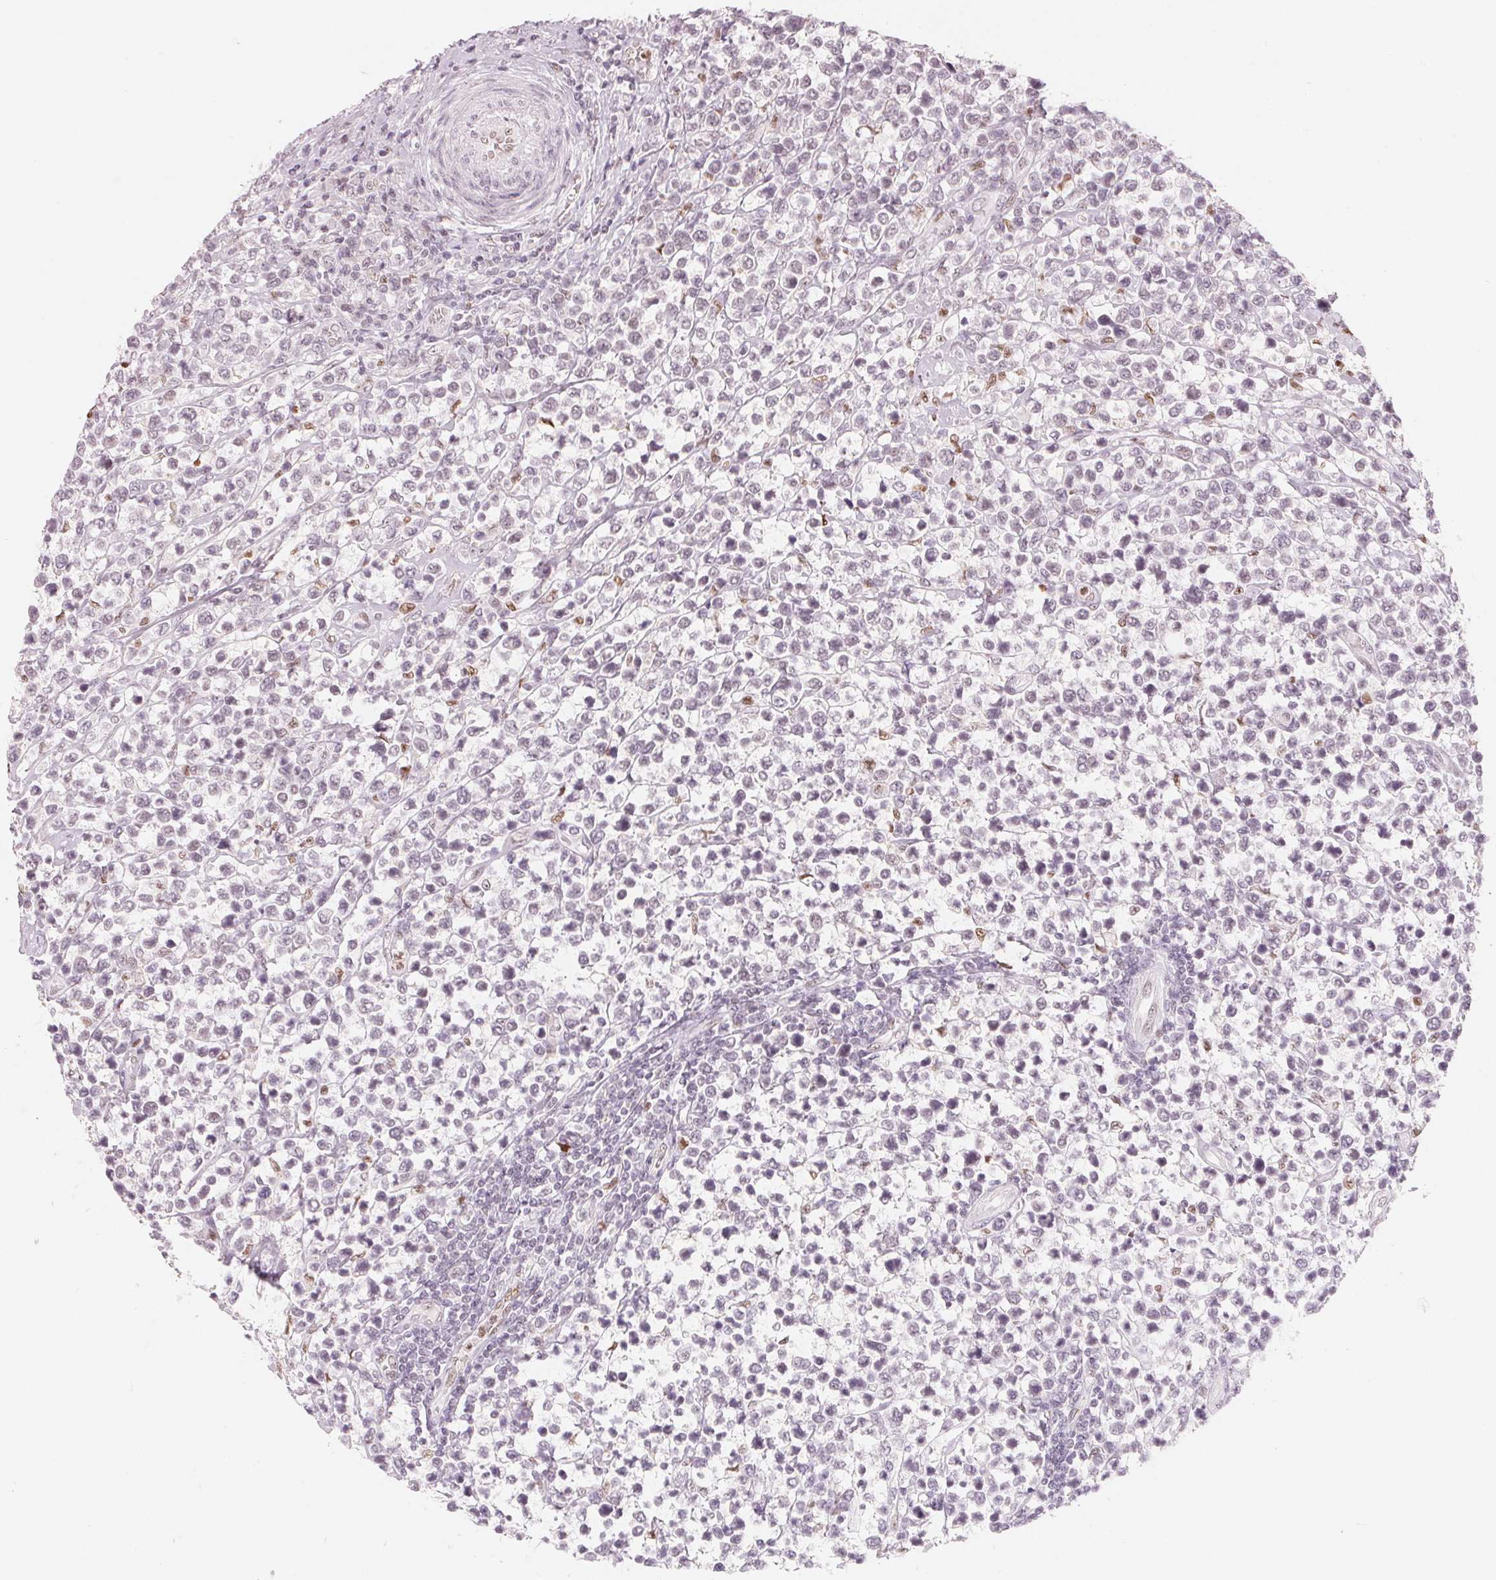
{"staining": {"intensity": "negative", "quantity": "none", "location": "none"}, "tissue": "lymphoma", "cell_type": "Tumor cells", "image_type": "cancer", "snomed": [{"axis": "morphology", "description": "Malignant lymphoma, non-Hodgkin's type, High grade"}, {"axis": "topography", "description": "Soft tissue"}], "caption": "Immunohistochemistry of lymphoma exhibits no staining in tumor cells. (Stains: DAB (3,3'-diaminobenzidine) IHC with hematoxylin counter stain, Microscopy: brightfield microscopy at high magnification).", "gene": "ARHGAP22", "patient": {"sex": "female", "age": 56}}